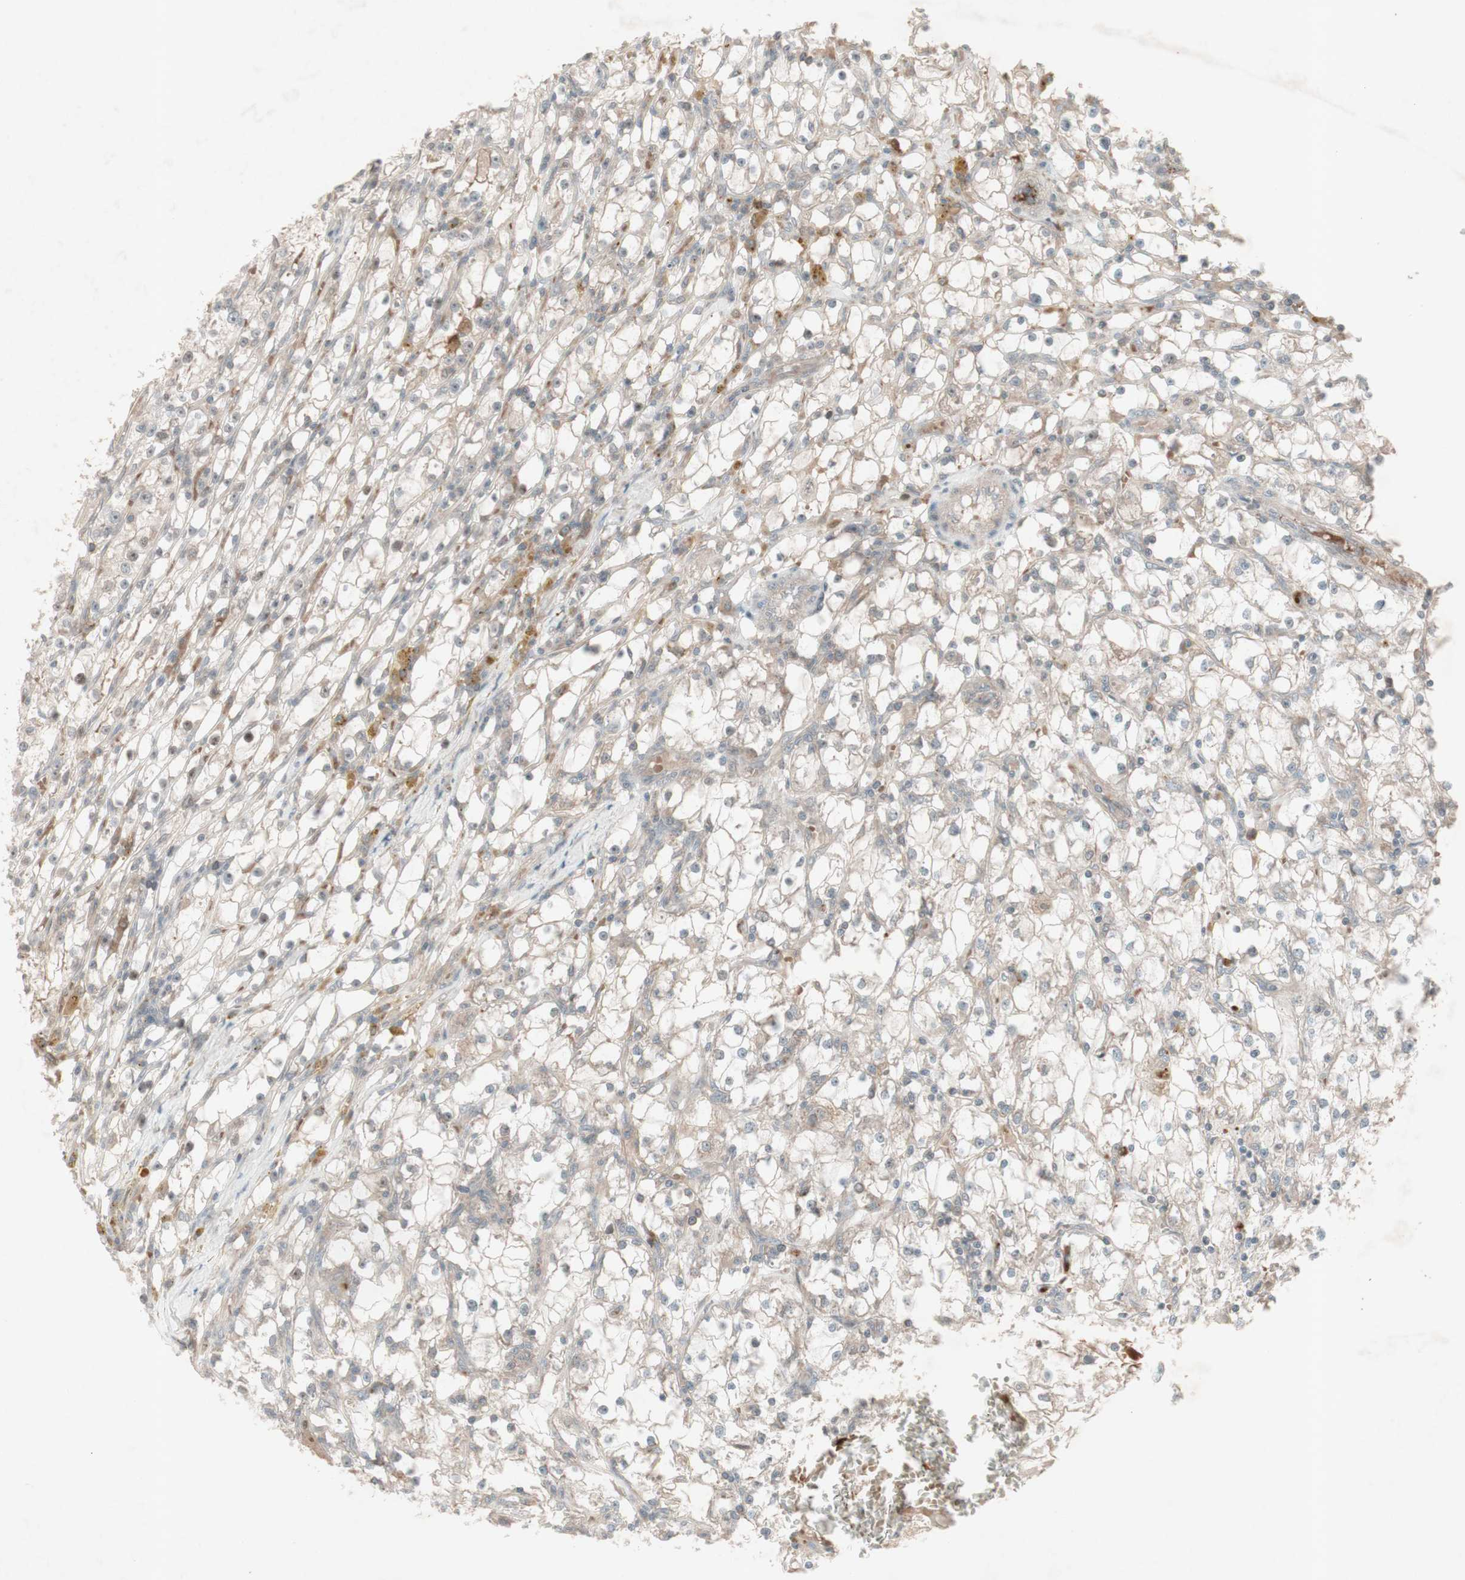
{"staining": {"intensity": "negative", "quantity": "none", "location": "none"}, "tissue": "renal cancer", "cell_type": "Tumor cells", "image_type": "cancer", "snomed": [{"axis": "morphology", "description": "Adenocarcinoma, NOS"}, {"axis": "topography", "description": "Kidney"}], "caption": "High magnification brightfield microscopy of renal cancer (adenocarcinoma) stained with DAB (brown) and counterstained with hematoxylin (blue): tumor cells show no significant expression.", "gene": "MSH6", "patient": {"sex": "male", "age": 56}}